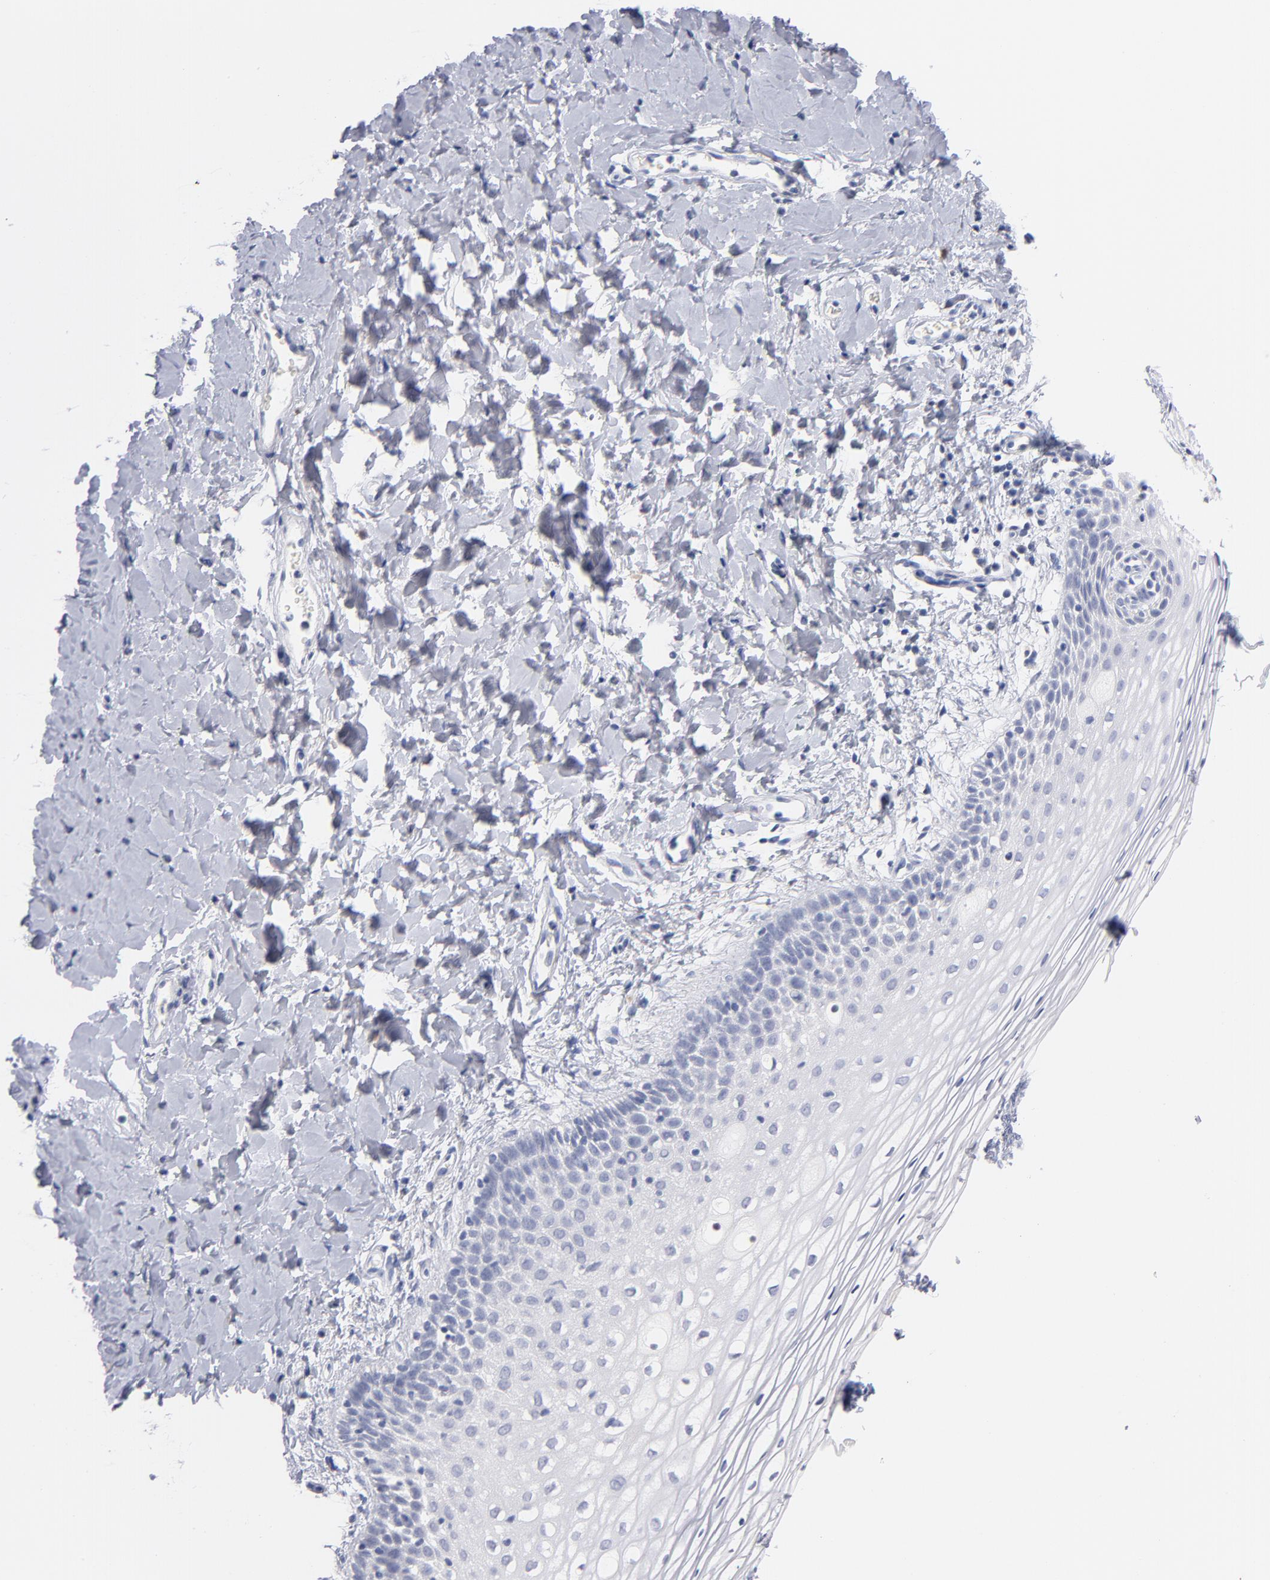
{"staining": {"intensity": "negative", "quantity": "none", "location": "none"}, "tissue": "vagina", "cell_type": "Squamous epithelial cells", "image_type": "normal", "snomed": [{"axis": "morphology", "description": "Normal tissue, NOS"}, {"axis": "topography", "description": "Vagina"}], "caption": "This histopathology image is of unremarkable vagina stained with immunohistochemistry (IHC) to label a protein in brown with the nuclei are counter-stained blue. There is no staining in squamous epithelial cells.", "gene": "KHNYN", "patient": {"sex": "female", "age": 55}}